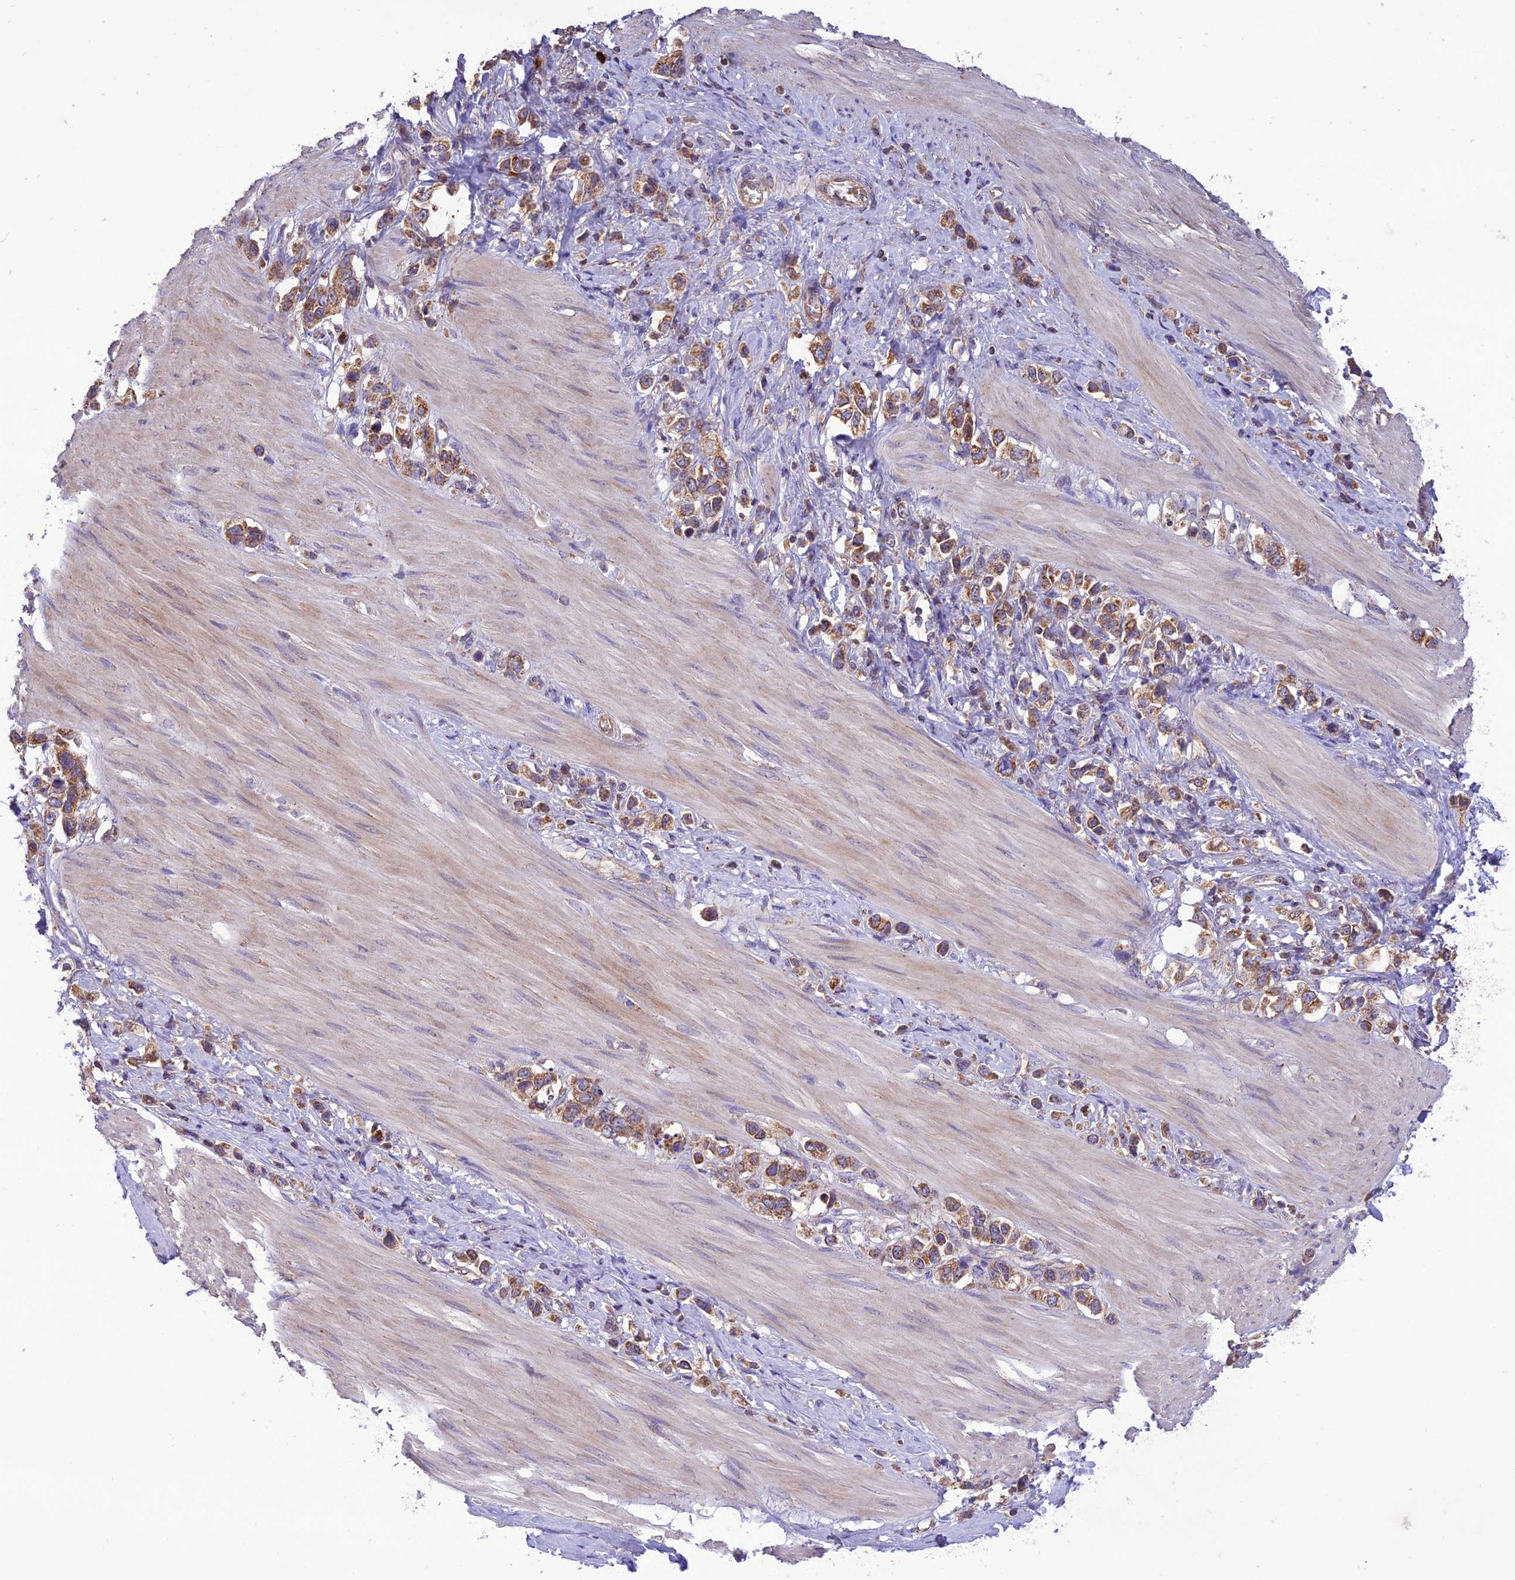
{"staining": {"intensity": "moderate", "quantity": ">75%", "location": "cytoplasmic/membranous"}, "tissue": "stomach cancer", "cell_type": "Tumor cells", "image_type": "cancer", "snomed": [{"axis": "morphology", "description": "Adenocarcinoma, NOS"}, {"axis": "topography", "description": "Stomach"}], "caption": "Brown immunohistochemical staining in adenocarcinoma (stomach) shows moderate cytoplasmic/membranous staining in approximately >75% of tumor cells.", "gene": "NDUFAF1", "patient": {"sex": "female", "age": 65}}